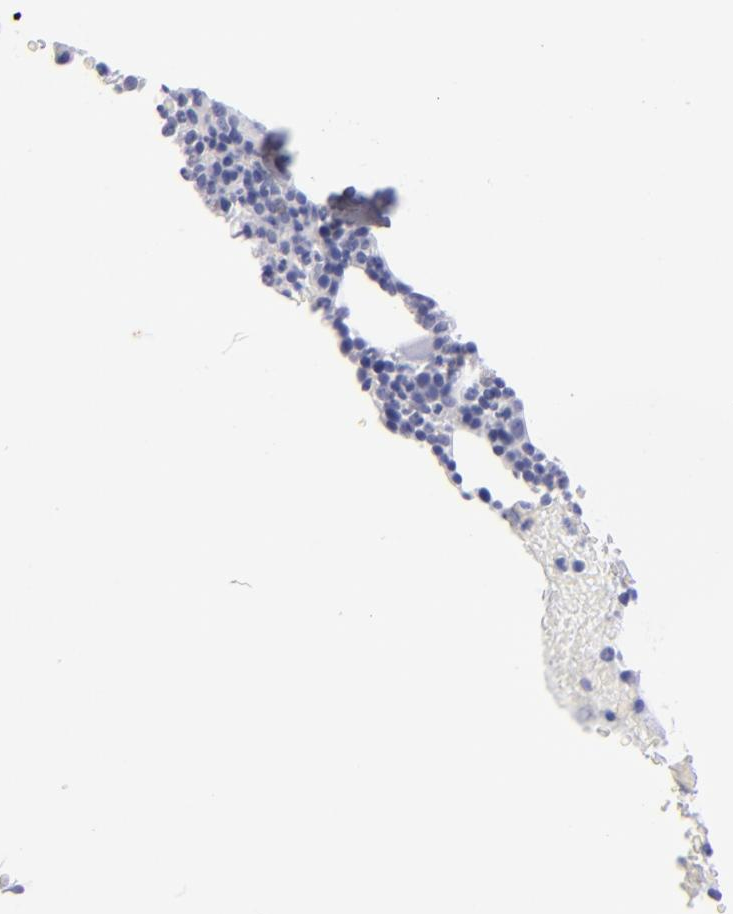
{"staining": {"intensity": "negative", "quantity": "none", "location": "none"}, "tissue": "bone marrow", "cell_type": "Hematopoietic cells", "image_type": "normal", "snomed": [{"axis": "morphology", "description": "Normal tissue, NOS"}, {"axis": "topography", "description": "Bone marrow"}], "caption": "Immunohistochemistry (IHC) micrograph of unremarkable bone marrow stained for a protein (brown), which exhibits no staining in hematopoietic cells. Brightfield microscopy of immunohistochemistry (IHC) stained with DAB (3,3'-diaminobenzidine) (brown) and hematoxylin (blue), captured at high magnification.", "gene": "AHNAK2", "patient": {"sex": "female", "age": 84}}